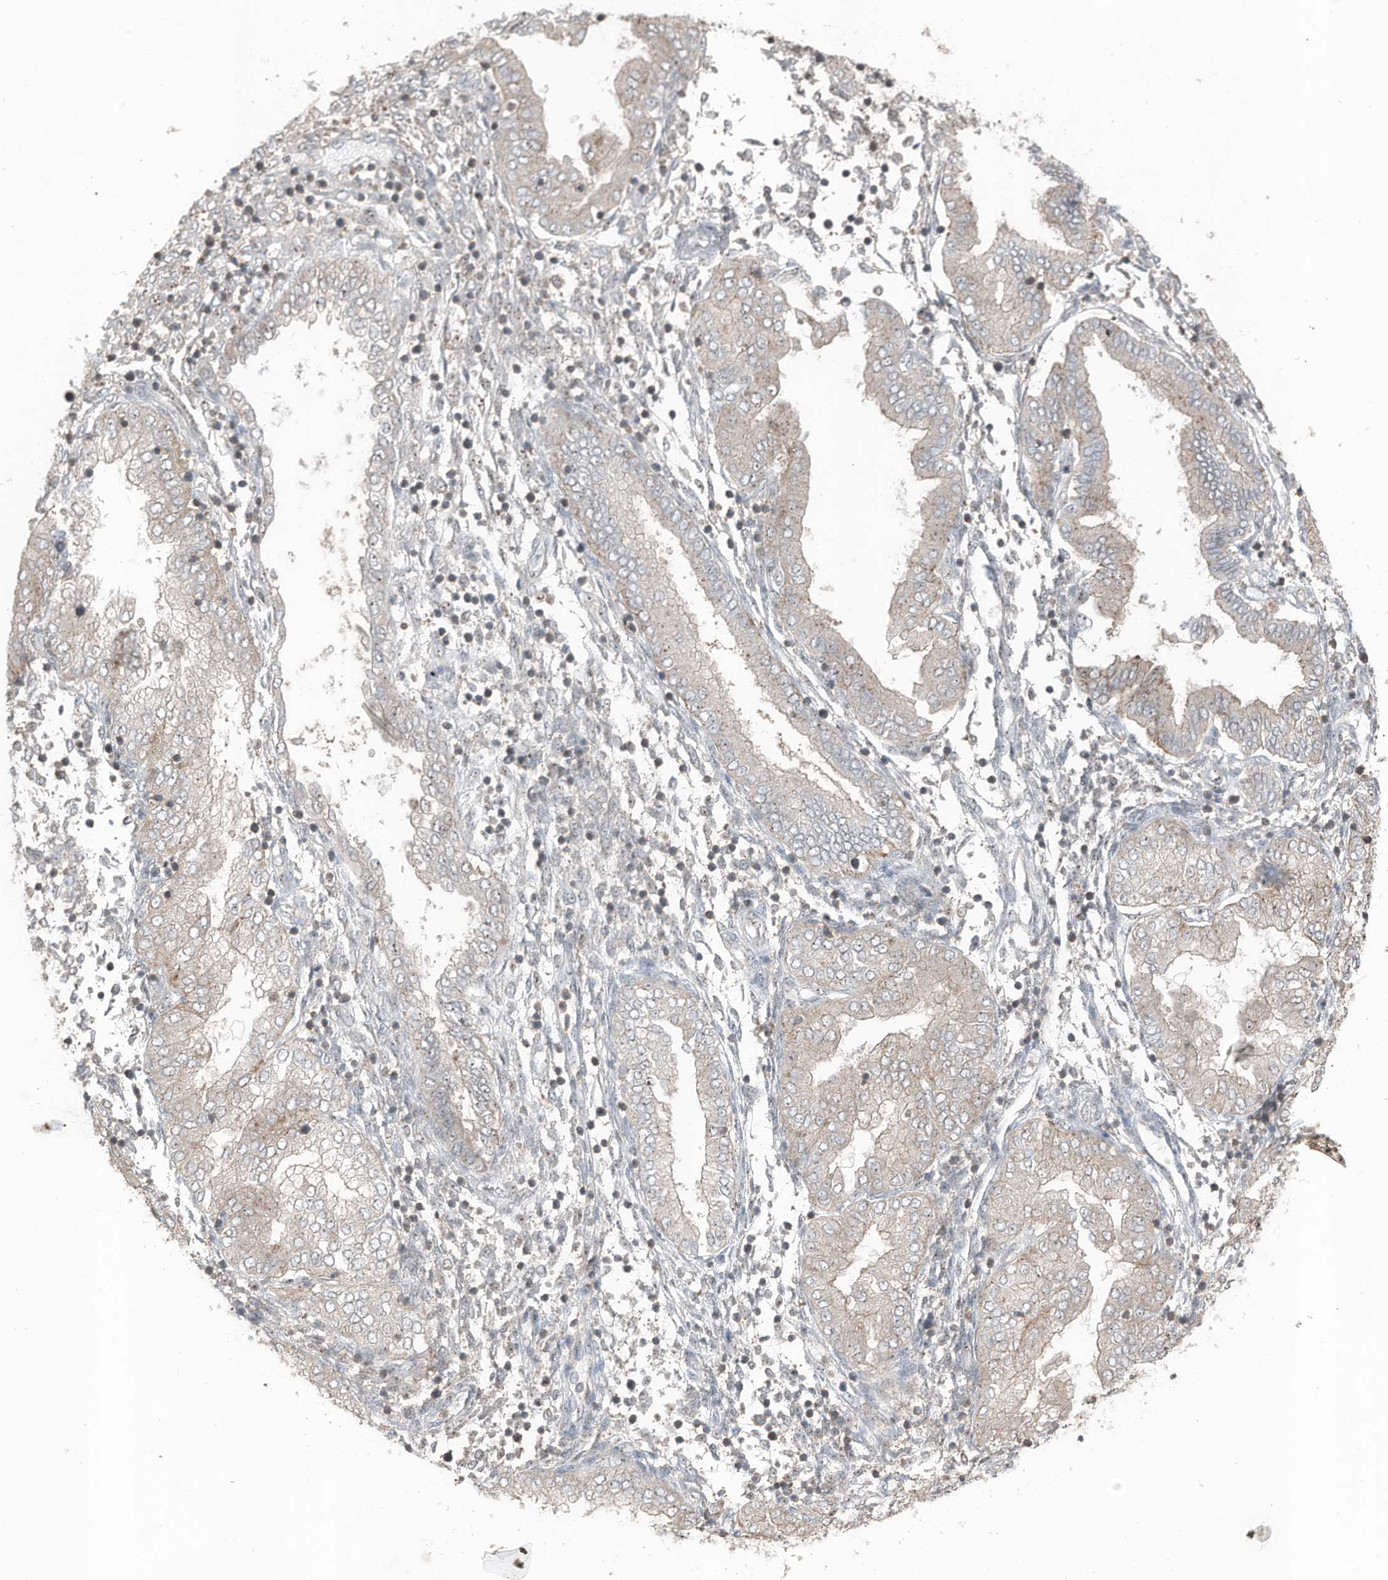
{"staining": {"intensity": "moderate", "quantity": "<25%", "location": "nuclear"}, "tissue": "endometrium", "cell_type": "Cells in endometrial stroma", "image_type": "normal", "snomed": [{"axis": "morphology", "description": "Normal tissue, NOS"}, {"axis": "topography", "description": "Endometrium"}], "caption": "The image exhibits staining of unremarkable endometrium, revealing moderate nuclear protein expression (brown color) within cells in endometrial stroma.", "gene": "UTP3", "patient": {"sex": "female", "age": 53}}